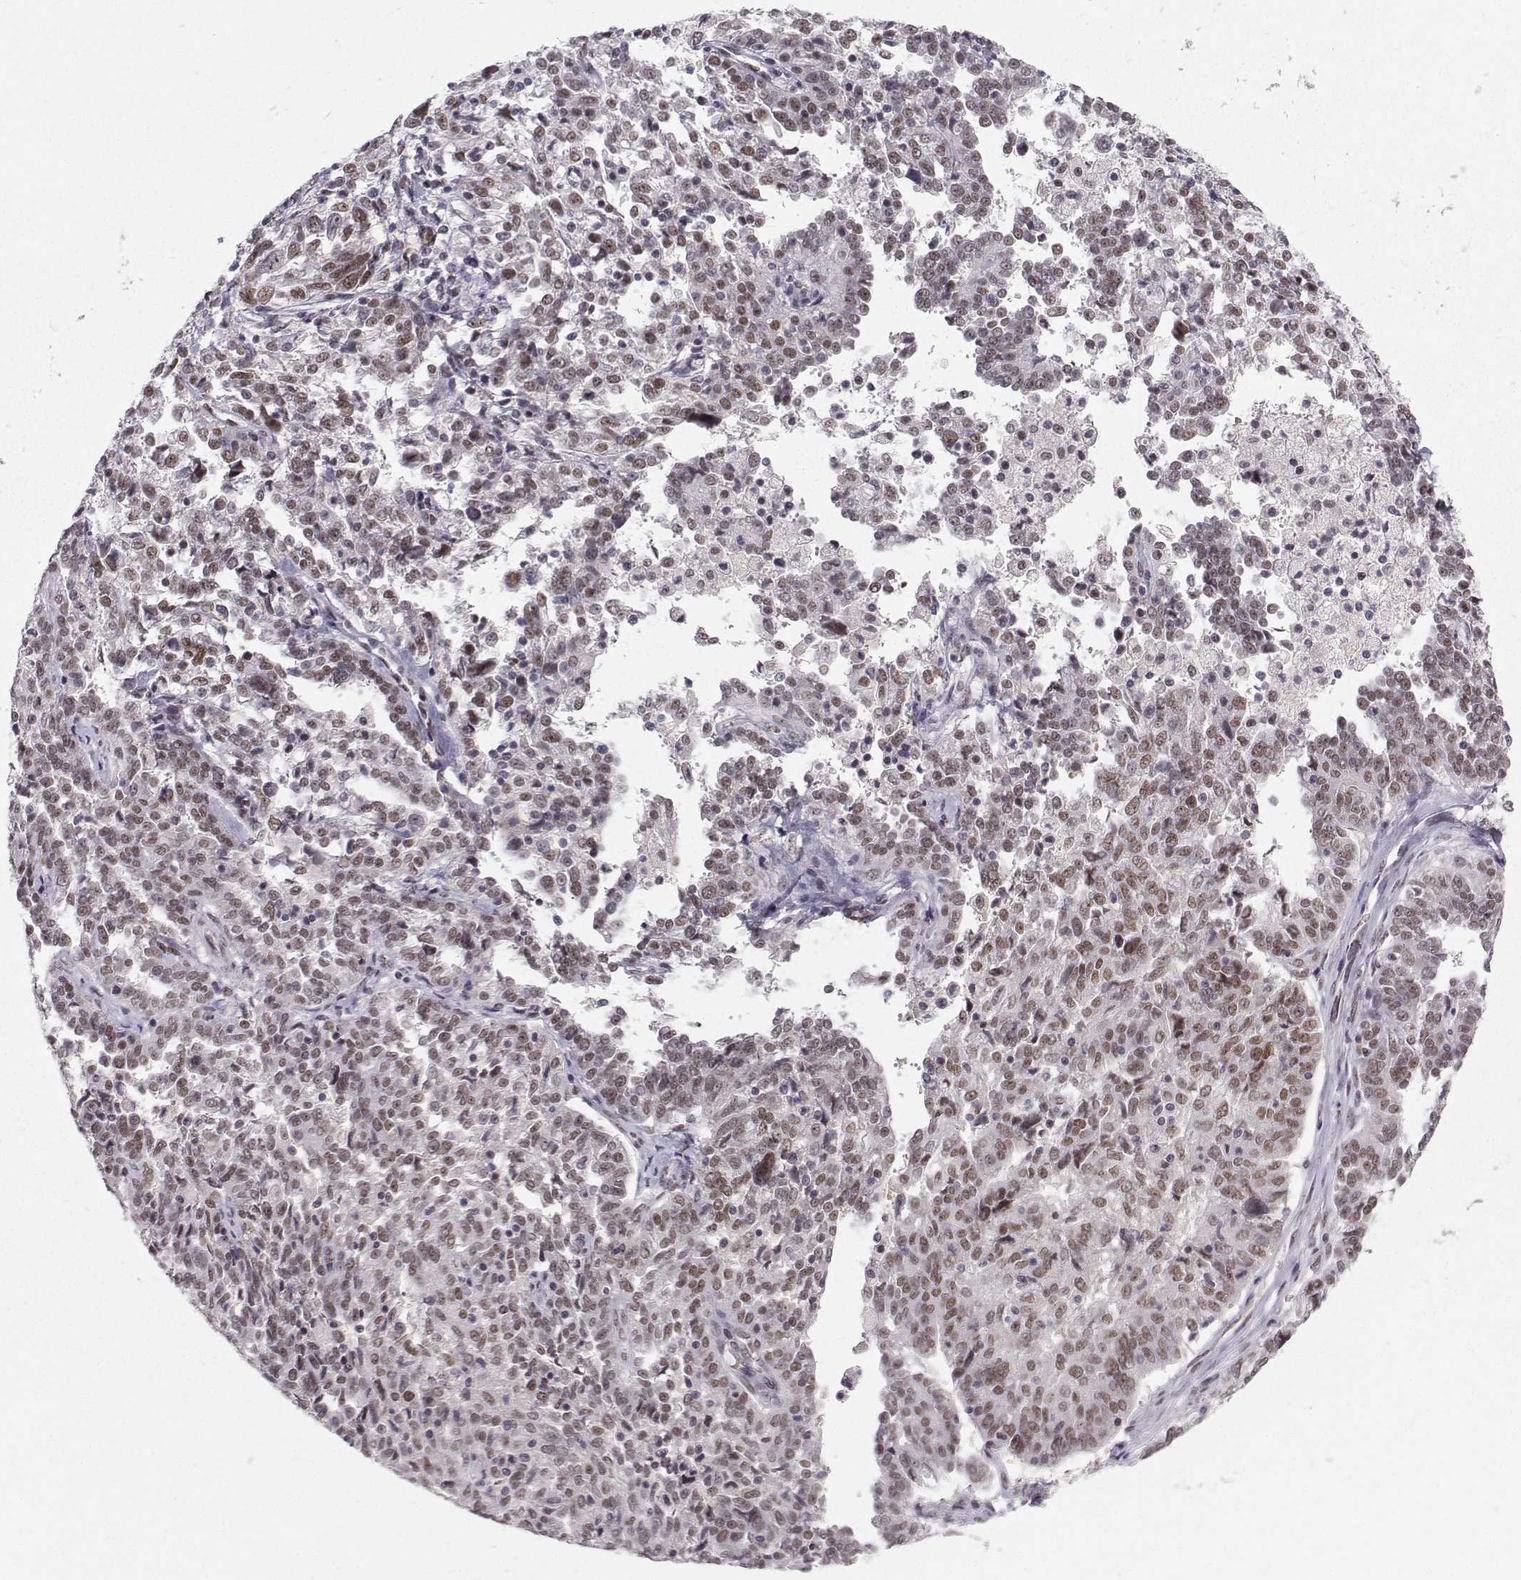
{"staining": {"intensity": "moderate", "quantity": "<25%", "location": "nuclear"}, "tissue": "ovarian cancer", "cell_type": "Tumor cells", "image_type": "cancer", "snomed": [{"axis": "morphology", "description": "Cystadenocarcinoma, serous, NOS"}, {"axis": "topography", "description": "Ovary"}], "caption": "Protein staining of ovarian cancer (serous cystadenocarcinoma) tissue reveals moderate nuclear staining in approximately <25% of tumor cells.", "gene": "RPP38", "patient": {"sex": "female", "age": 67}}